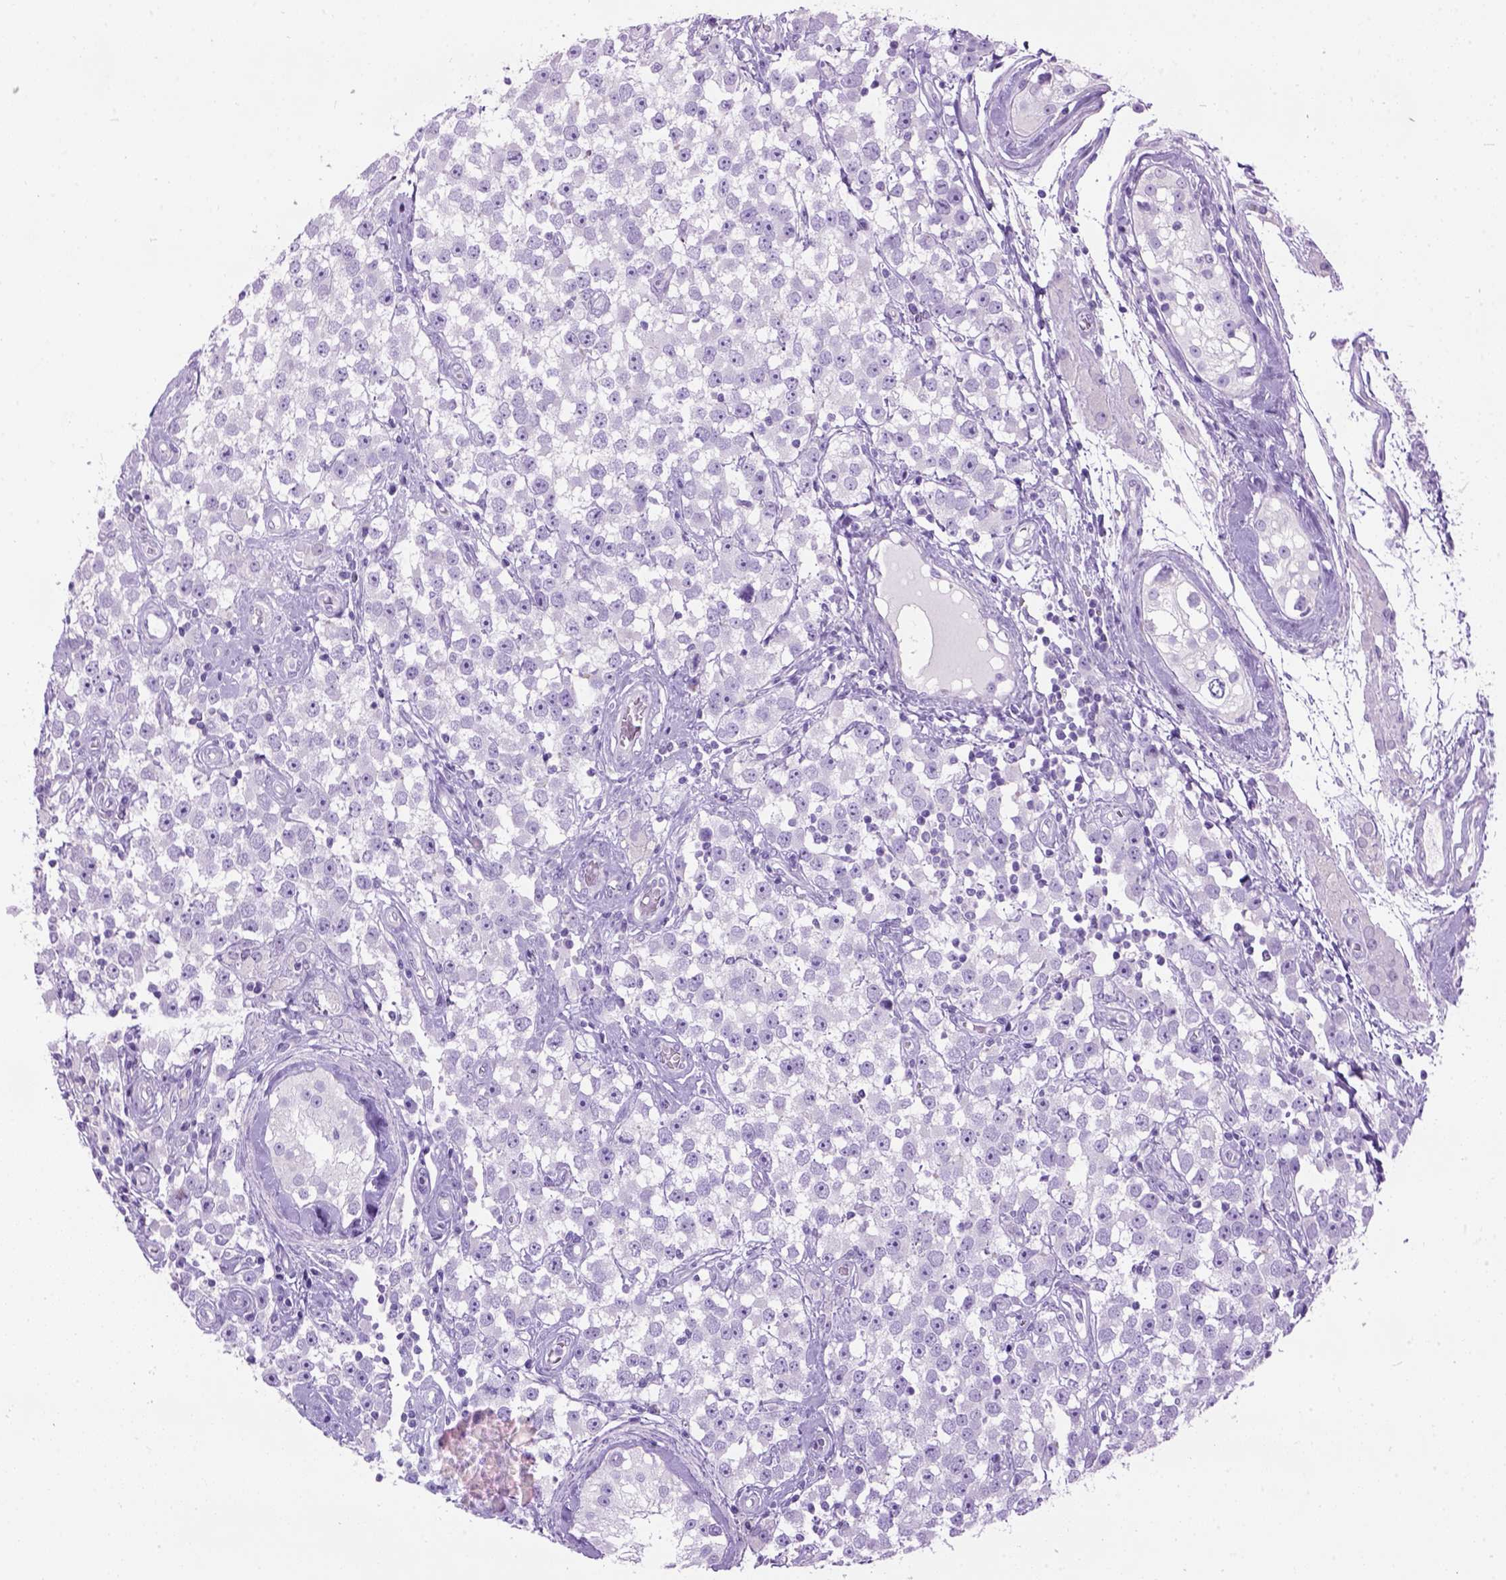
{"staining": {"intensity": "negative", "quantity": "none", "location": "none"}, "tissue": "testis cancer", "cell_type": "Tumor cells", "image_type": "cancer", "snomed": [{"axis": "morphology", "description": "Seminoma, NOS"}, {"axis": "topography", "description": "Testis"}], "caption": "Seminoma (testis) stained for a protein using immunohistochemistry (IHC) reveals no positivity tumor cells.", "gene": "GABRB2", "patient": {"sex": "male", "age": 34}}